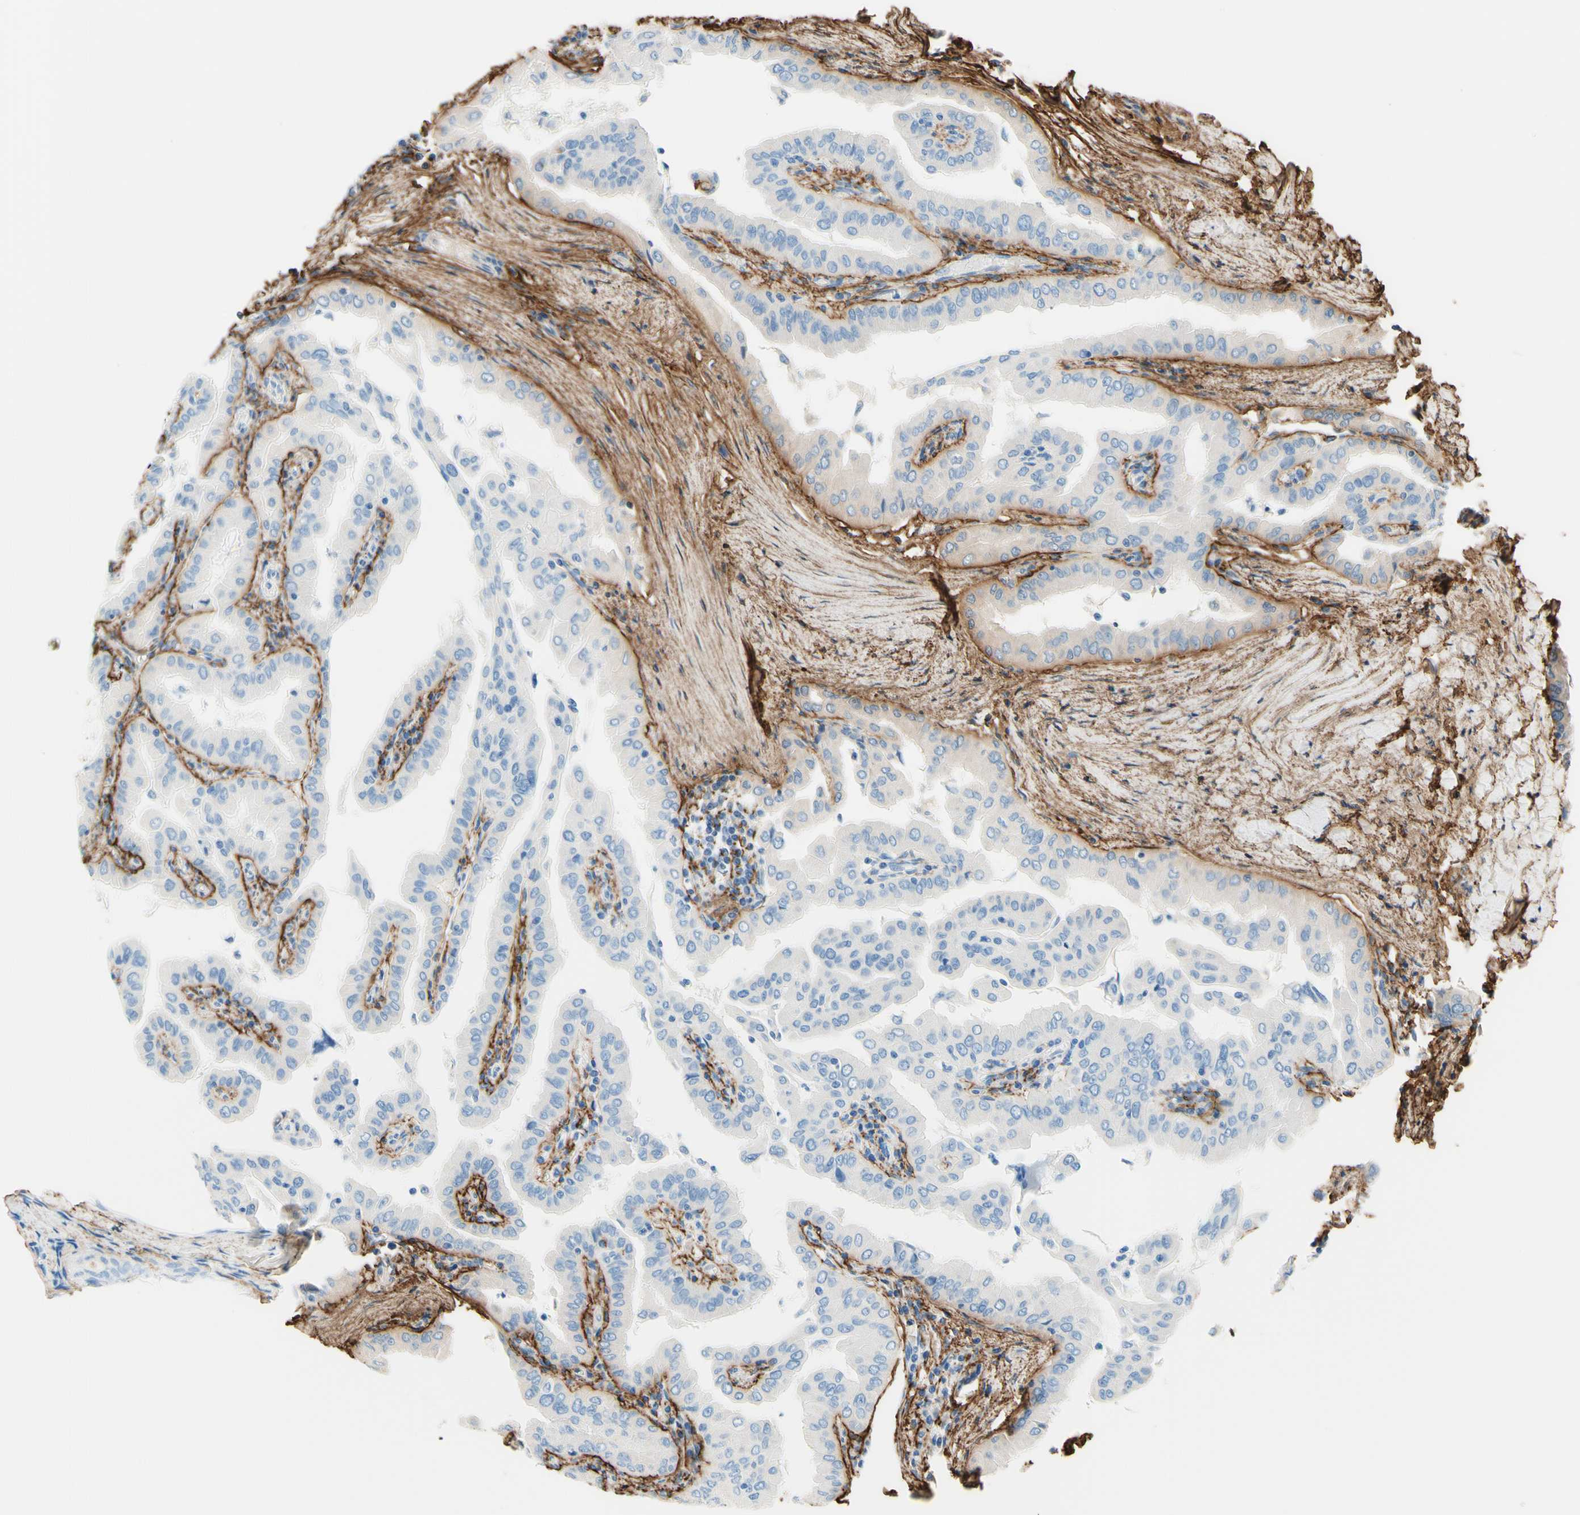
{"staining": {"intensity": "negative", "quantity": "none", "location": "none"}, "tissue": "thyroid cancer", "cell_type": "Tumor cells", "image_type": "cancer", "snomed": [{"axis": "morphology", "description": "Papillary adenocarcinoma, NOS"}, {"axis": "topography", "description": "Thyroid gland"}], "caption": "DAB (3,3'-diaminobenzidine) immunohistochemical staining of human papillary adenocarcinoma (thyroid) displays no significant staining in tumor cells.", "gene": "MFAP5", "patient": {"sex": "male", "age": 33}}